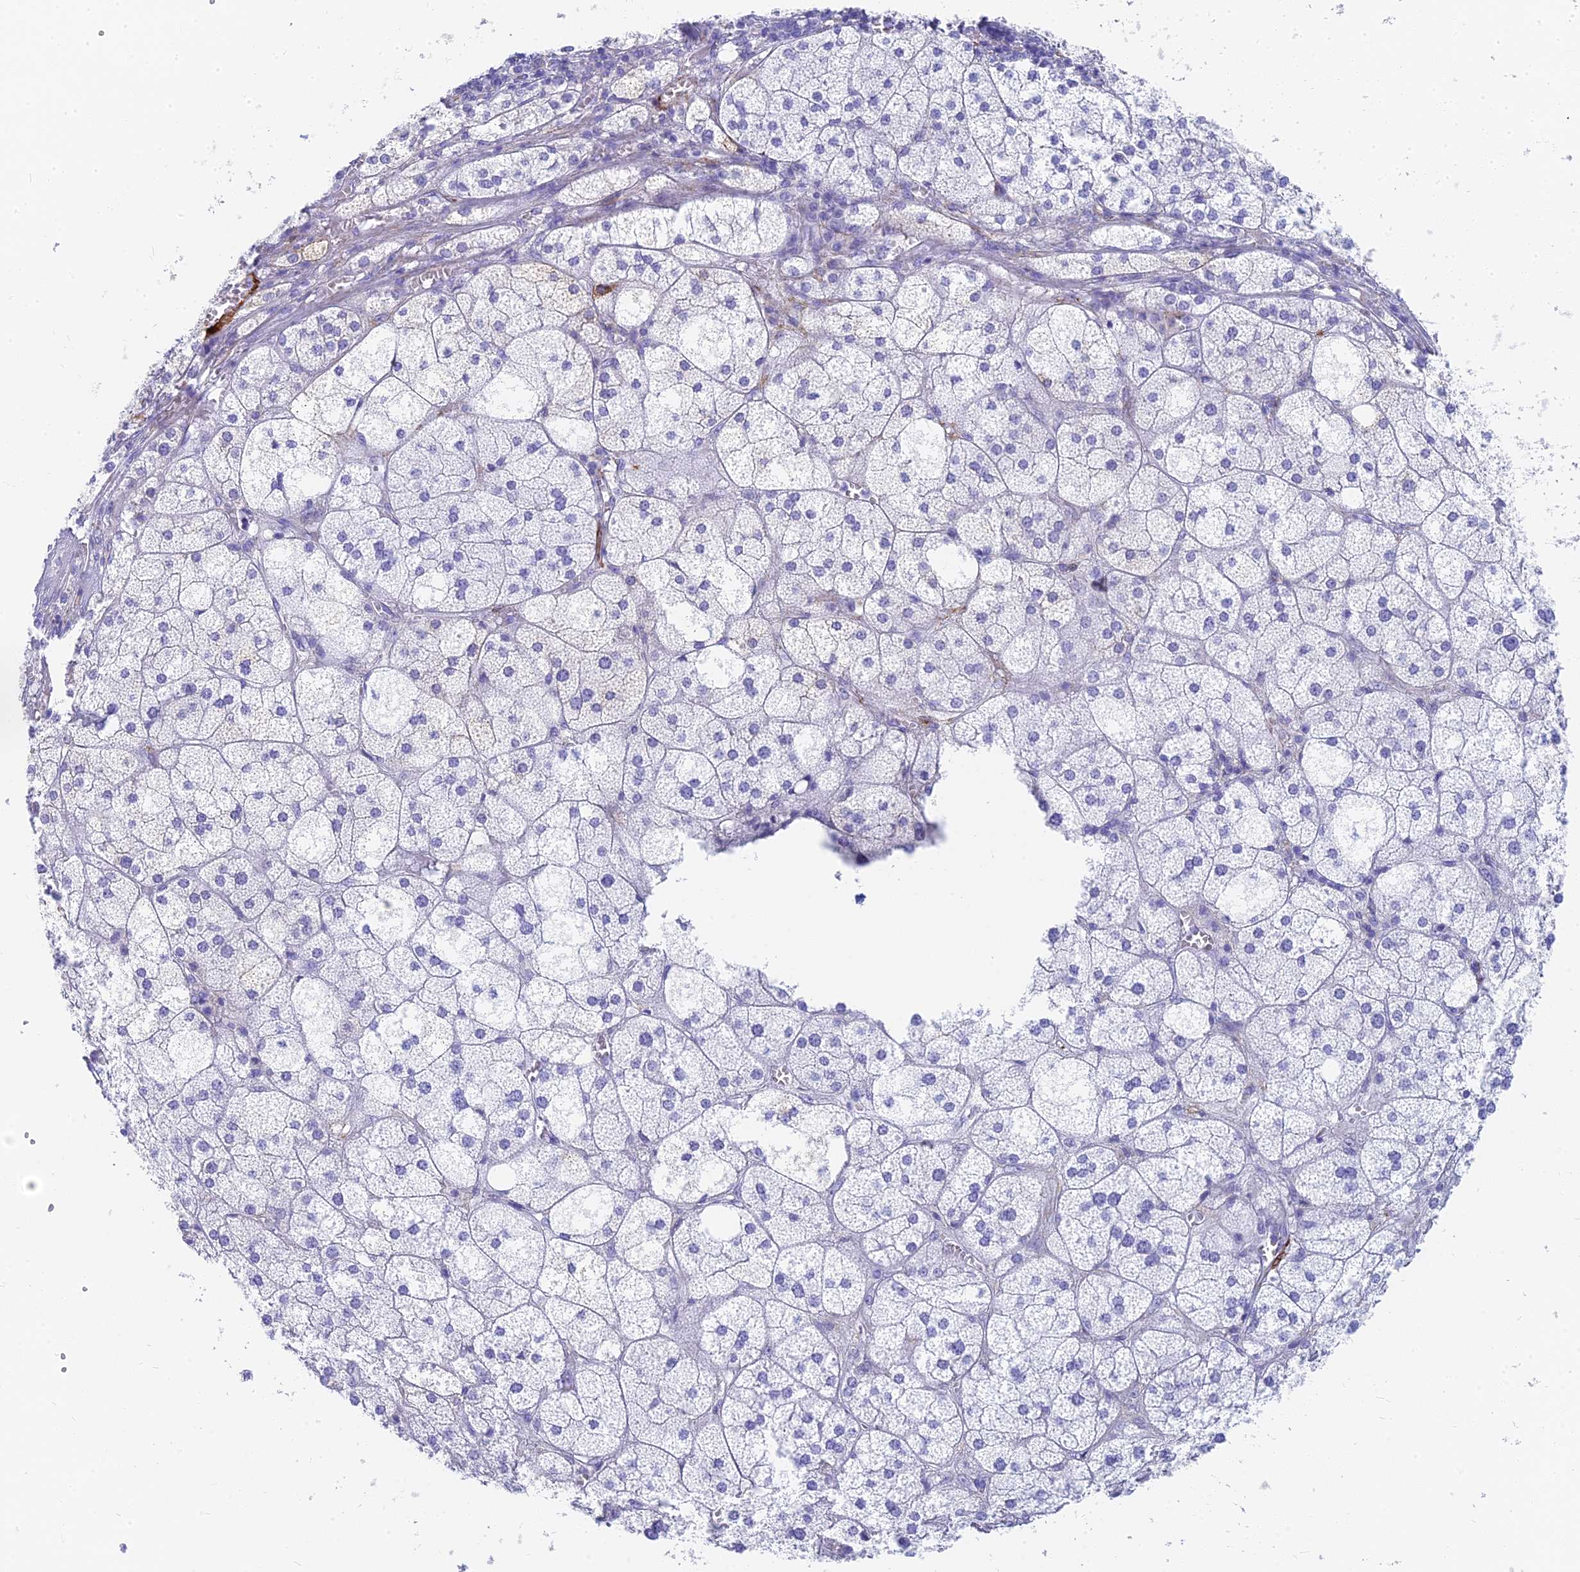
{"staining": {"intensity": "weak", "quantity": "<25%", "location": "cytoplasmic/membranous"}, "tissue": "adrenal gland", "cell_type": "Glandular cells", "image_type": "normal", "snomed": [{"axis": "morphology", "description": "Normal tissue, NOS"}, {"axis": "topography", "description": "Adrenal gland"}], "caption": "This is an immunohistochemistry (IHC) micrograph of benign adrenal gland. There is no staining in glandular cells.", "gene": "SLC36A2", "patient": {"sex": "female", "age": 61}}